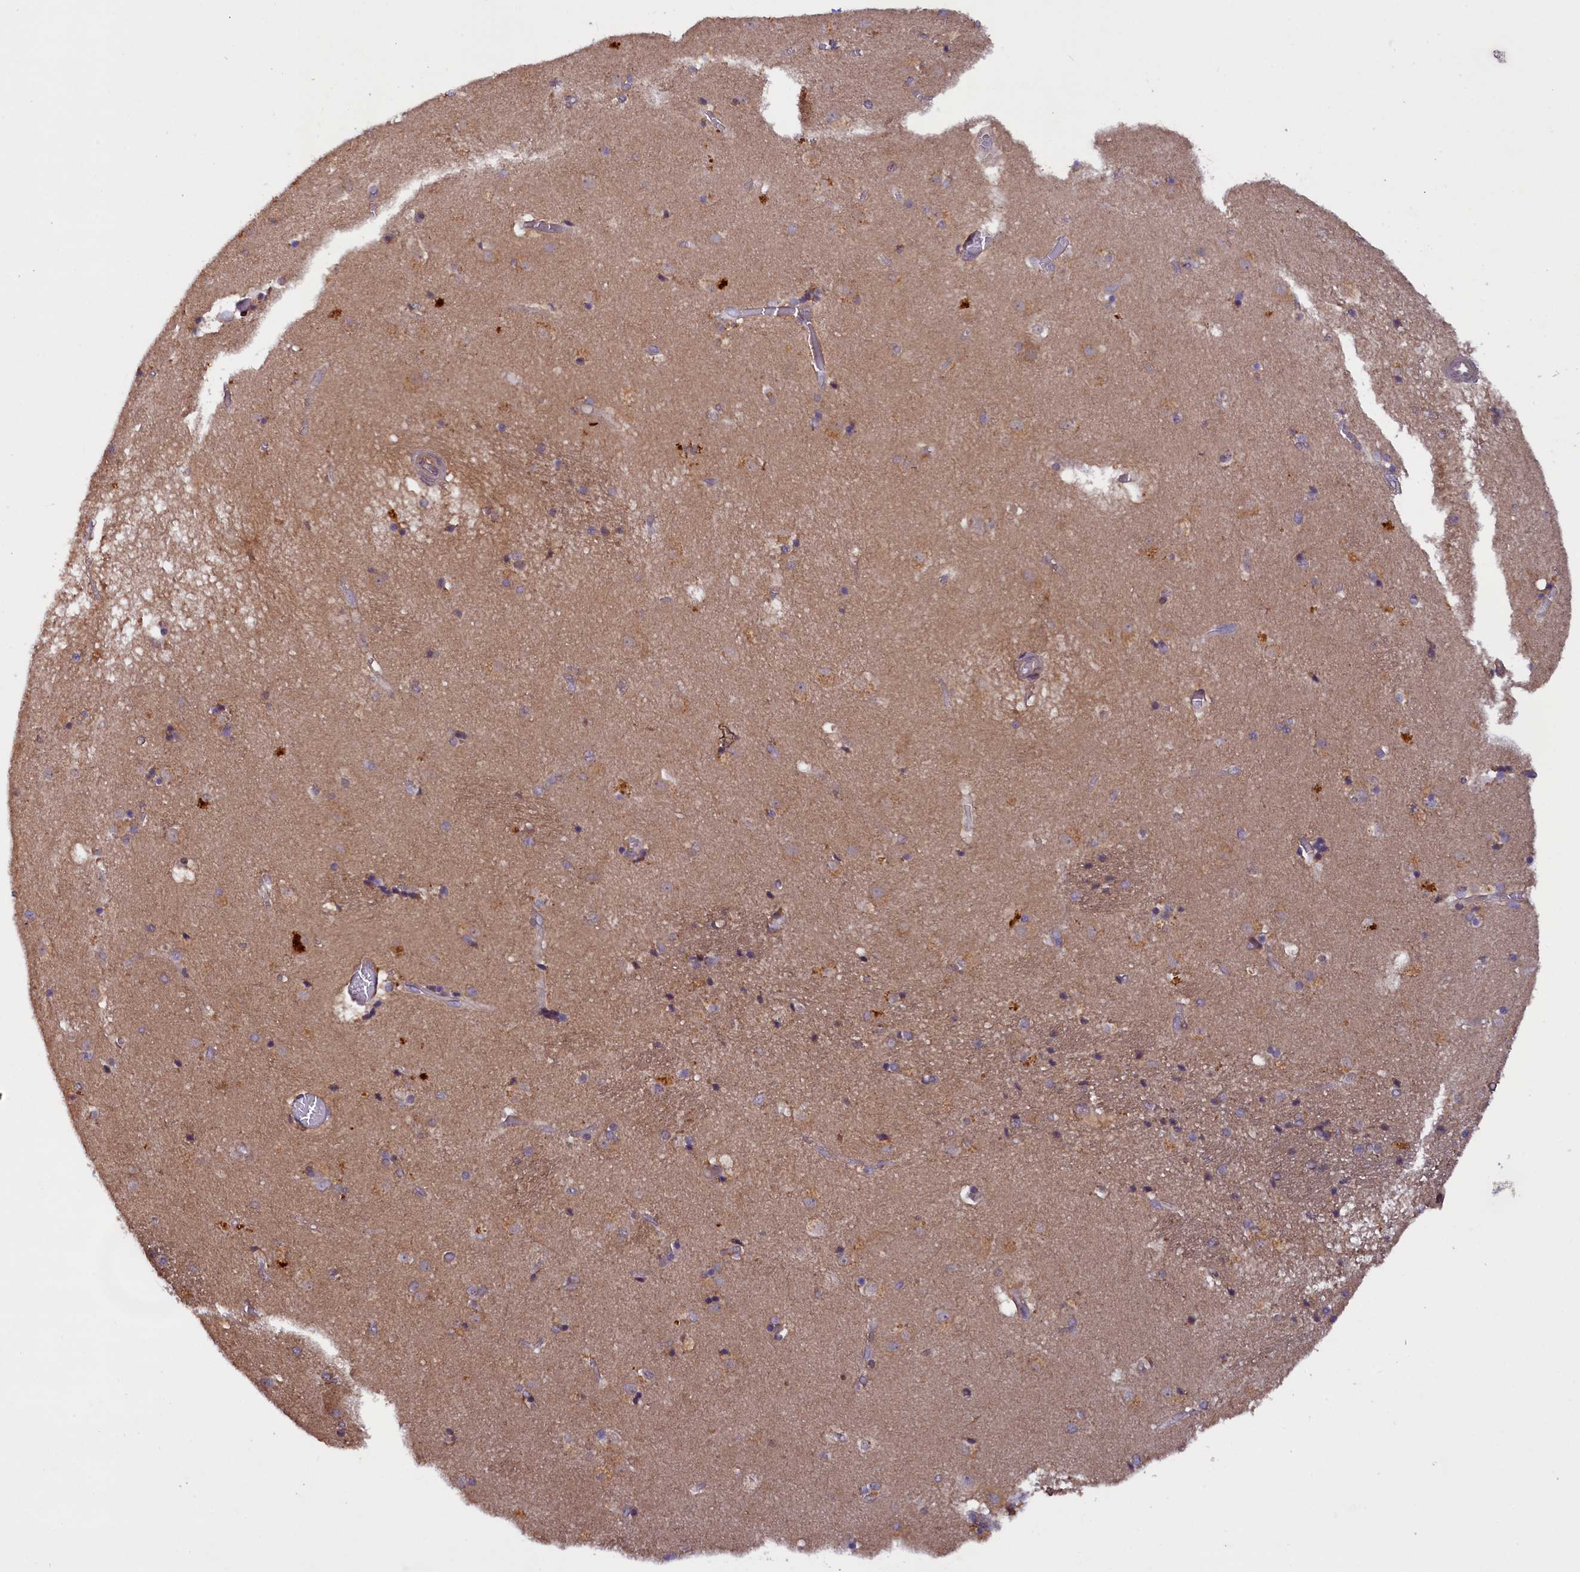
{"staining": {"intensity": "negative", "quantity": "none", "location": "none"}, "tissue": "caudate", "cell_type": "Glial cells", "image_type": "normal", "snomed": [{"axis": "morphology", "description": "Normal tissue, NOS"}, {"axis": "topography", "description": "Lateral ventricle wall"}], "caption": "The image exhibits no significant staining in glial cells of caudate.", "gene": "CCDC9B", "patient": {"sex": "male", "age": 70}}